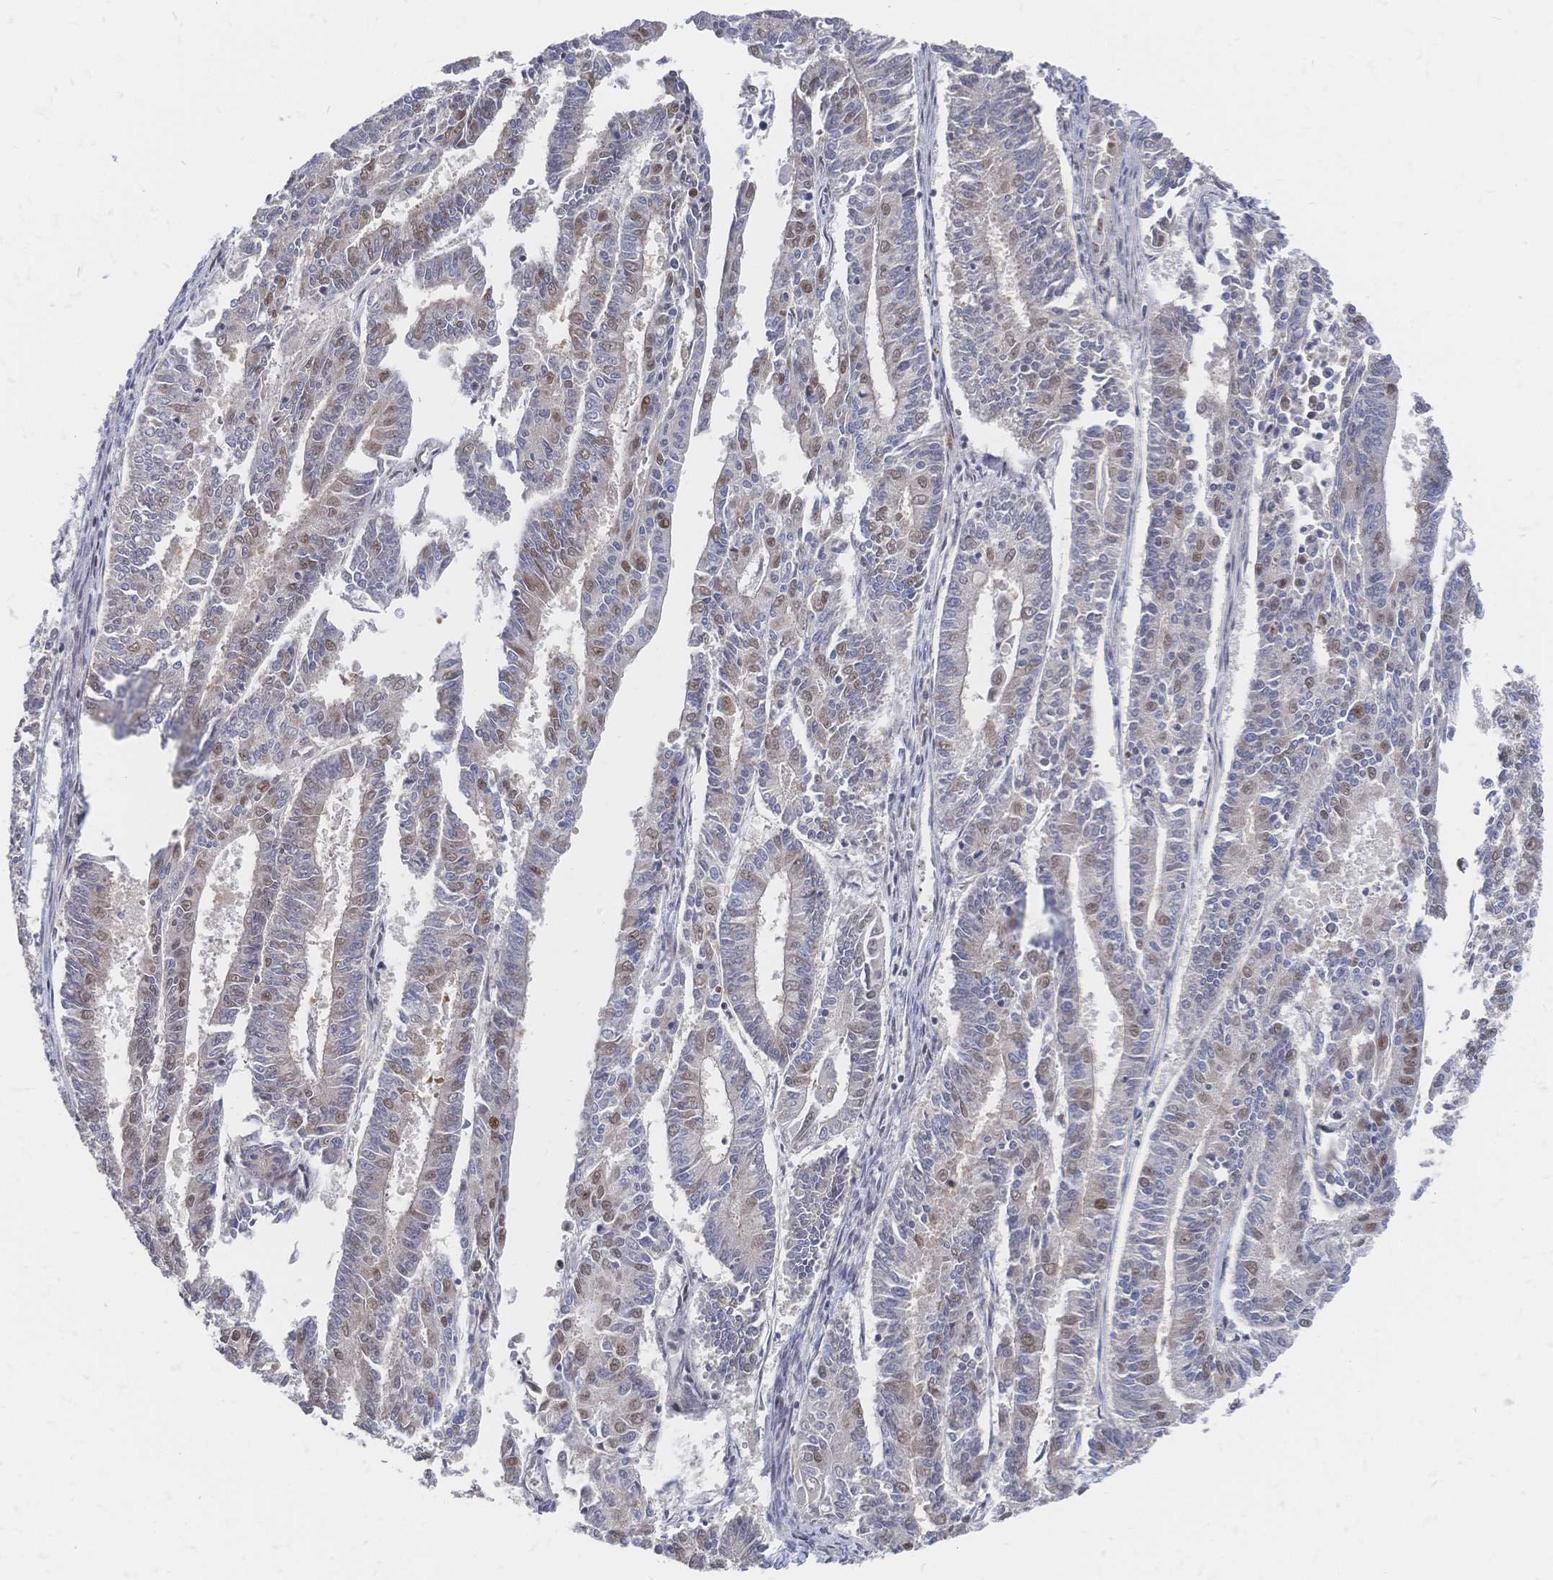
{"staining": {"intensity": "moderate", "quantity": "<25%", "location": "nuclear"}, "tissue": "endometrial cancer", "cell_type": "Tumor cells", "image_type": "cancer", "snomed": [{"axis": "morphology", "description": "Adenocarcinoma, NOS"}, {"axis": "topography", "description": "Endometrium"}], "caption": "The photomicrograph reveals a brown stain indicating the presence of a protein in the nuclear of tumor cells in endometrial adenocarcinoma.", "gene": "NELFA", "patient": {"sex": "female", "age": 59}}